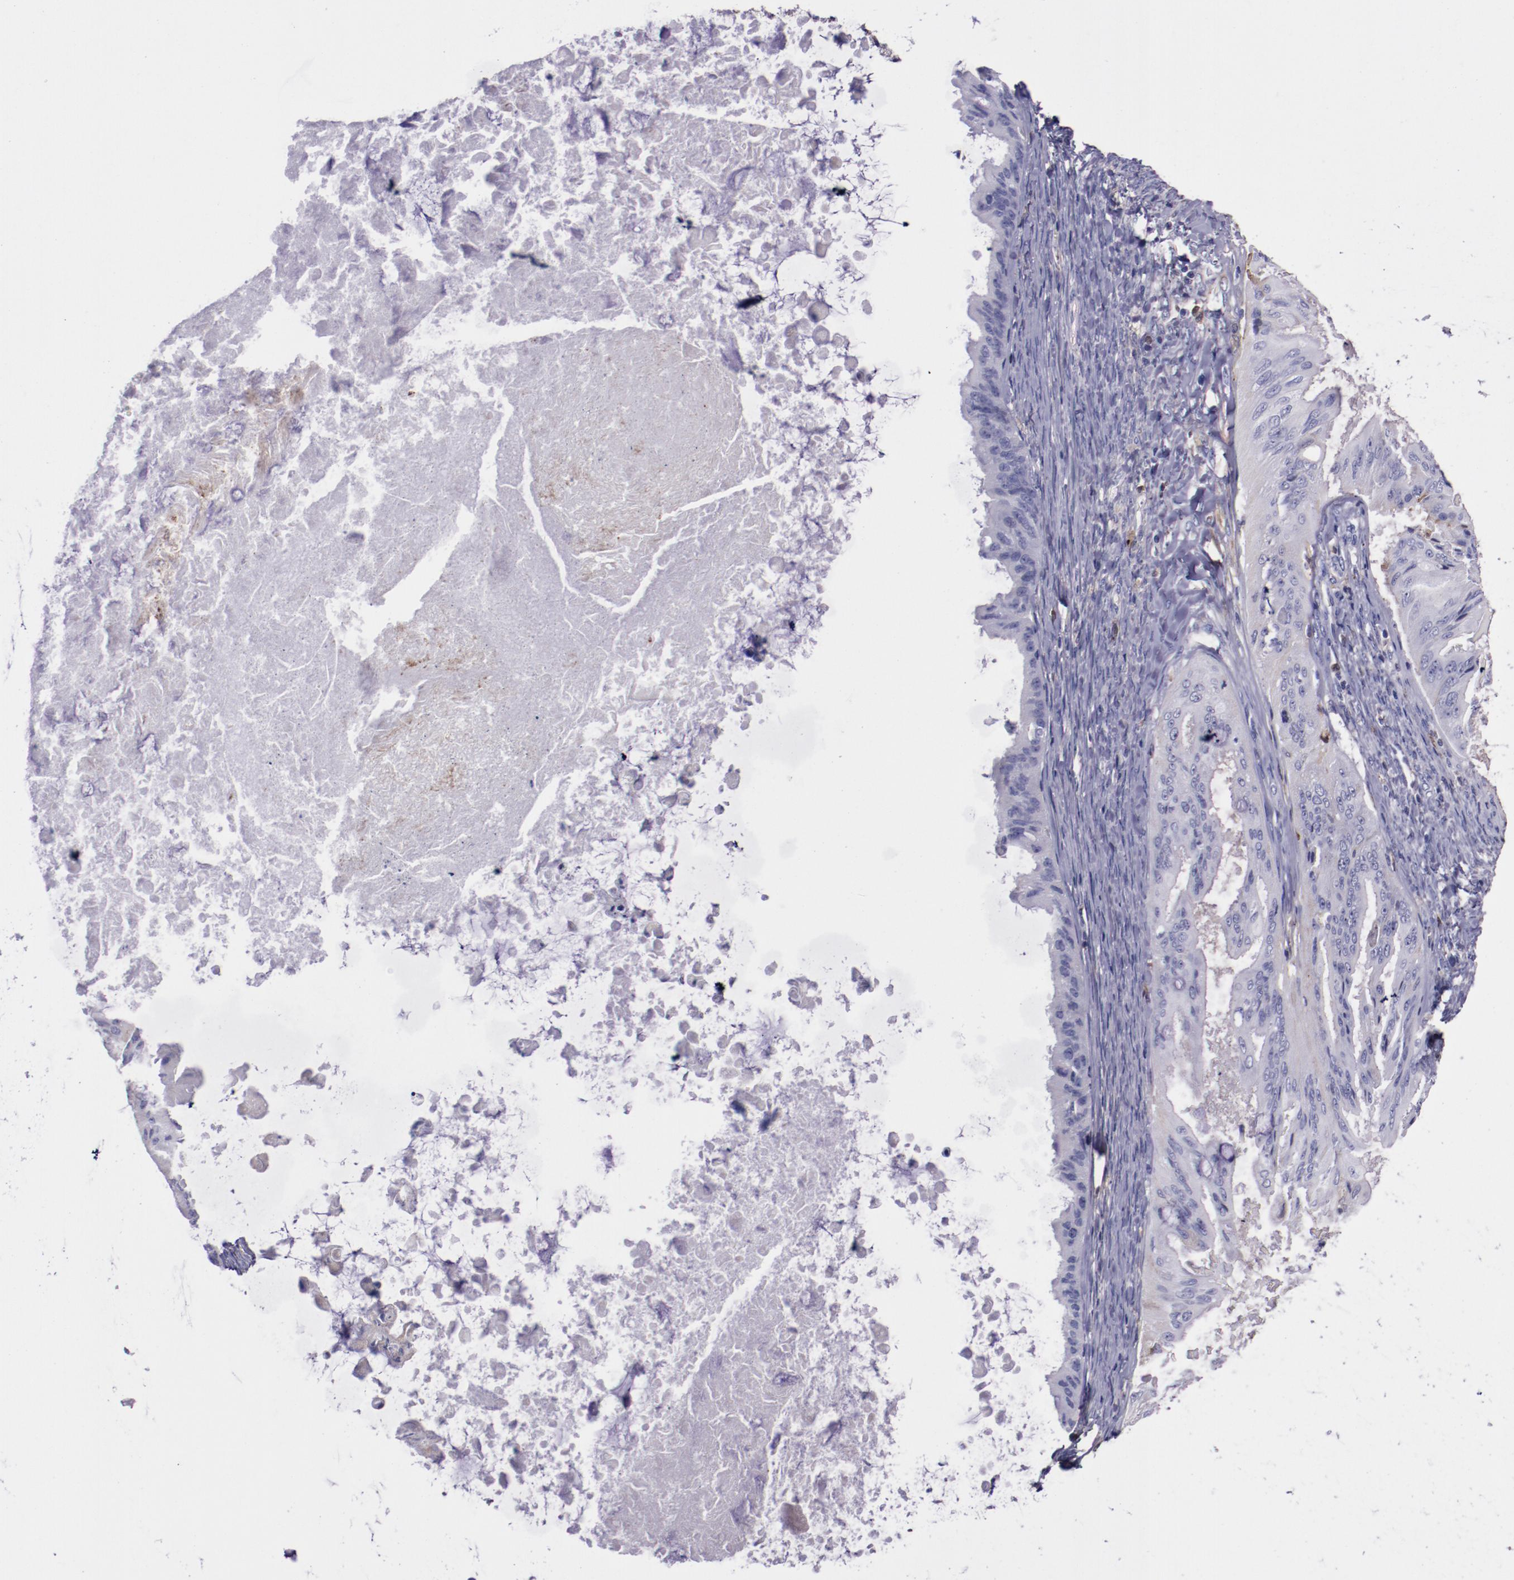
{"staining": {"intensity": "weak", "quantity": "<25%", "location": "cytoplasmic/membranous"}, "tissue": "ovarian cancer", "cell_type": "Tumor cells", "image_type": "cancer", "snomed": [{"axis": "morphology", "description": "Cystadenocarcinoma, mucinous, NOS"}, {"axis": "topography", "description": "Ovary"}], "caption": "IHC photomicrograph of ovarian cancer (mucinous cystadenocarcinoma) stained for a protein (brown), which exhibits no positivity in tumor cells. (Stains: DAB (3,3'-diaminobenzidine) immunohistochemistry with hematoxylin counter stain, Microscopy: brightfield microscopy at high magnification).", "gene": "APOH", "patient": {"sex": "female", "age": 37}}